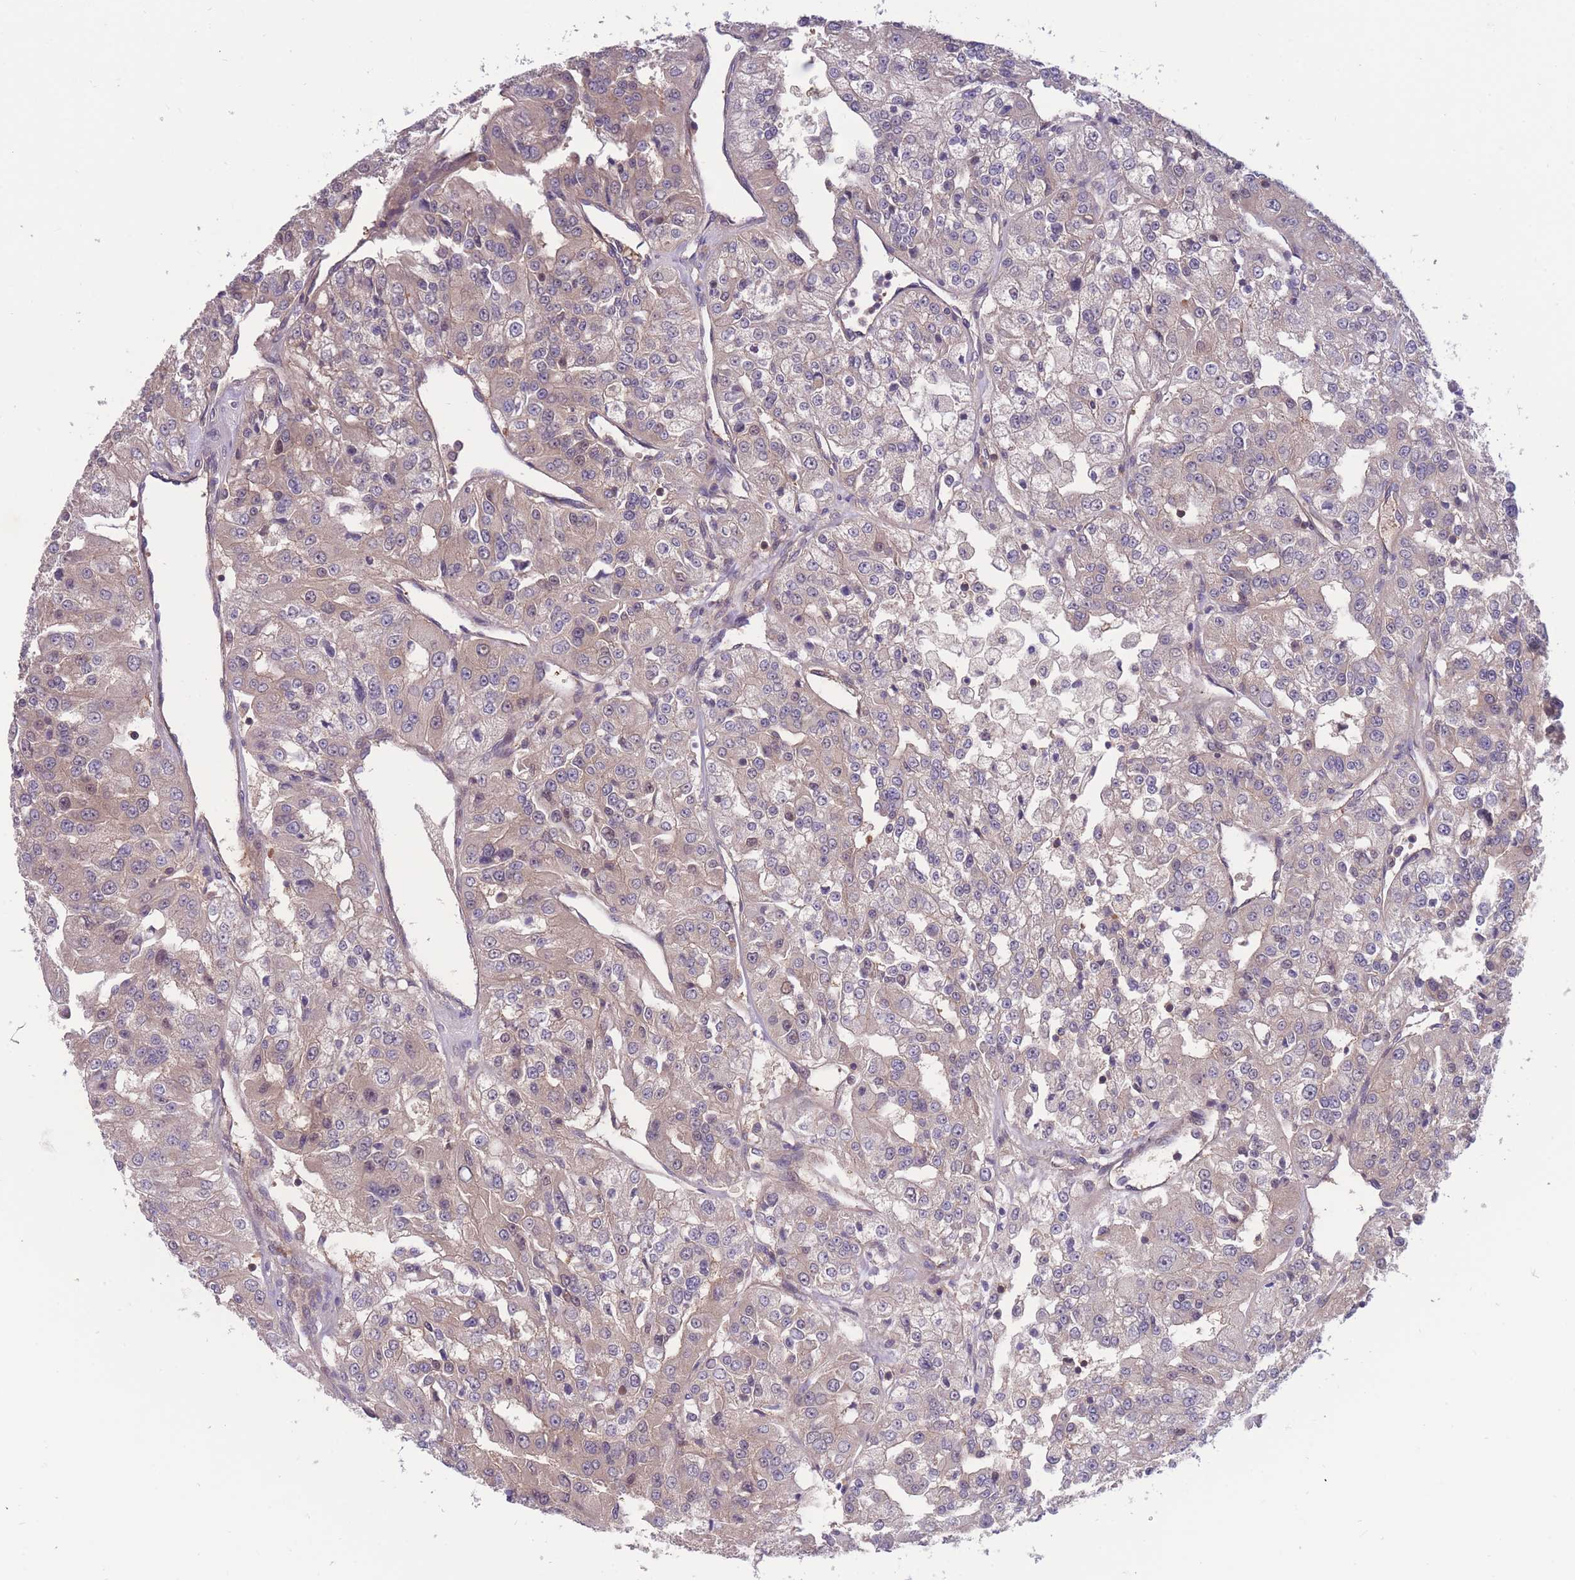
{"staining": {"intensity": "weak", "quantity": ">75%", "location": "cytoplasmic/membranous"}, "tissue": "renal cancer", "cell_type": "Tumor cells", "image_type": "cancer", "snomed": [{"axis": "morphology", "description": "Adenocarcinoma, NOS"}, {"axis": "topography", "description": "Kidney"}], "caption": "Brown immunohistochemical staining in human renal adenocarcinoma shows weak cytoplasmic/membranous expression in about >75% of tumor cells.", "gene": "UBE2N", "patient": {"sex": "female", "age": 63}}